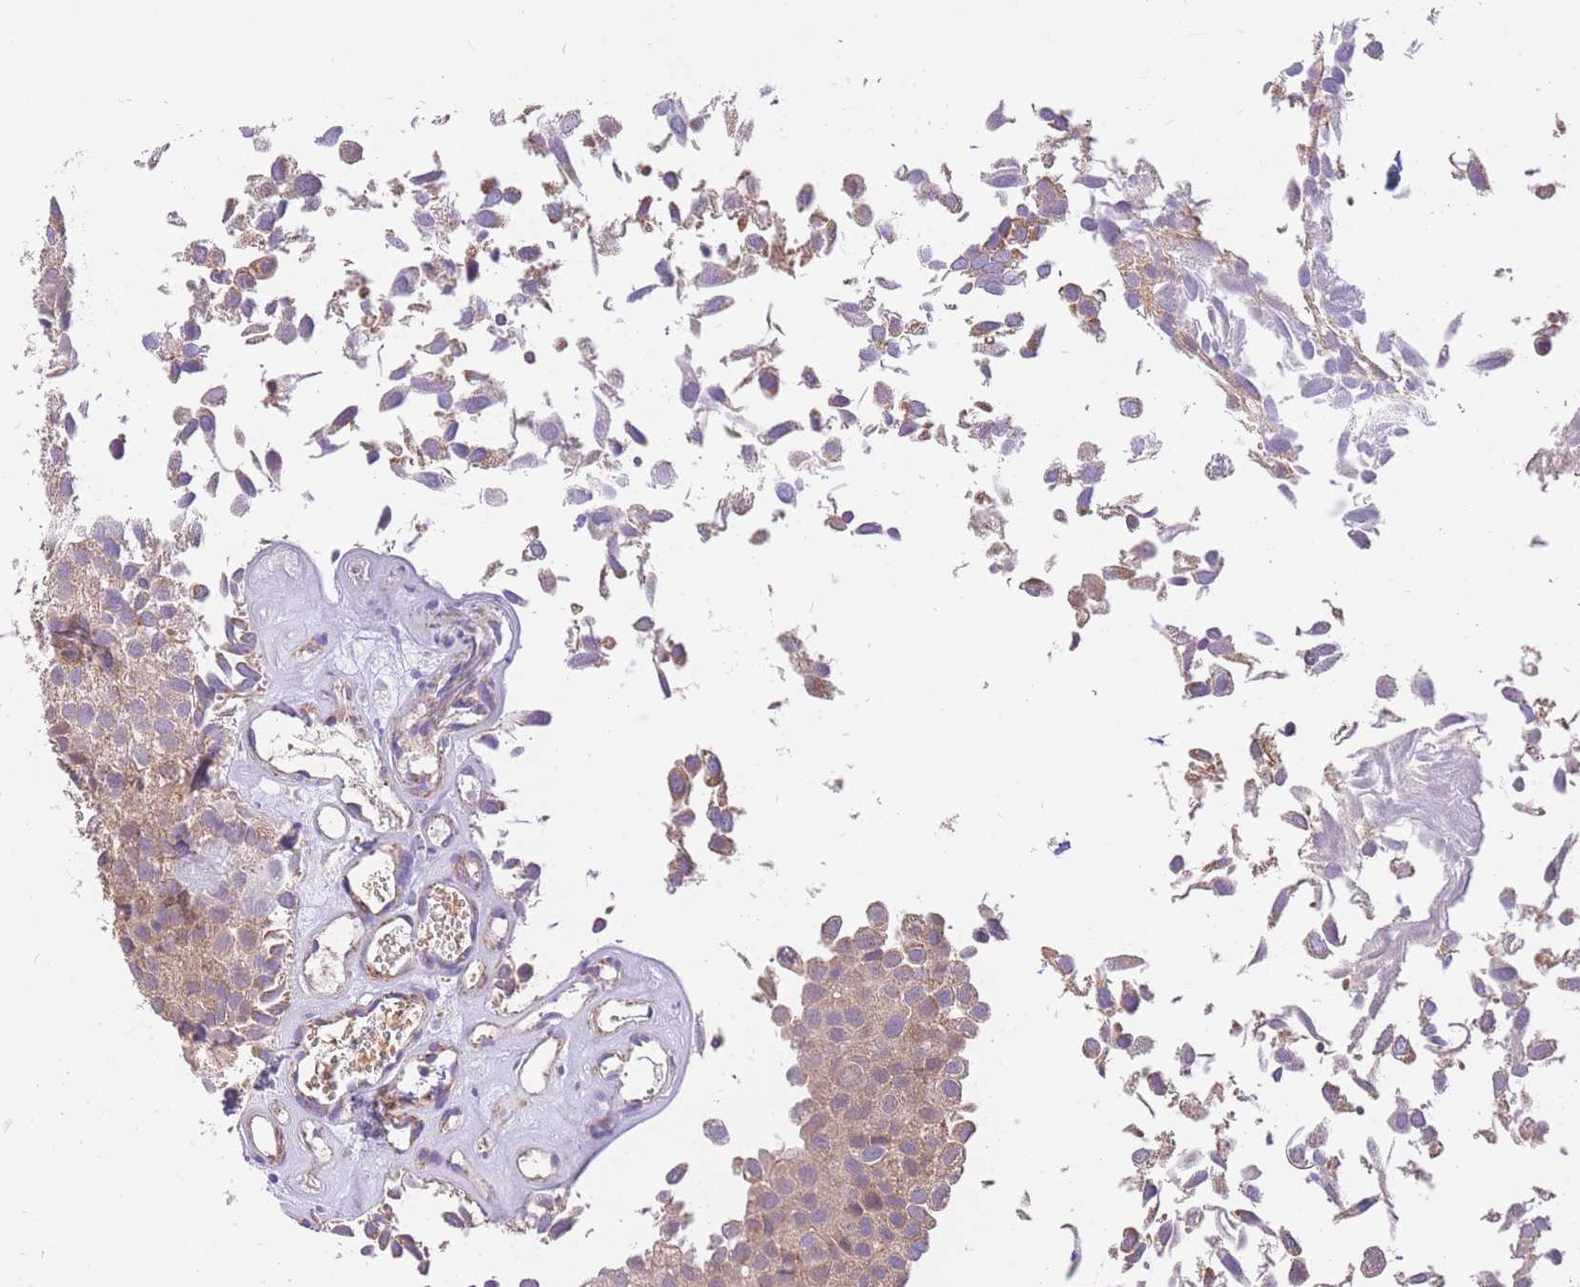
{"staining": {"intensity": "weak", "quantity": ">75%", "location": "cytoplasmic/membranous"}, "tissue": "urothelial cancer", "cell_type": "Tumor cells", "image_type": "cancer", "snomed": [{"axis": "morphology", "description": "Urothelial carcinoma, Low grade"}, {"axis": "topography", "description": "Urinary bladder"}], "caption": "Immunohistochemical staining of urothelial cancer shows low levels of weak cytoplasmic/membranous staining in approximately >75% of tumor cells.", "gene": "PREP", "patient": {"sex": "male", "age": 88}}